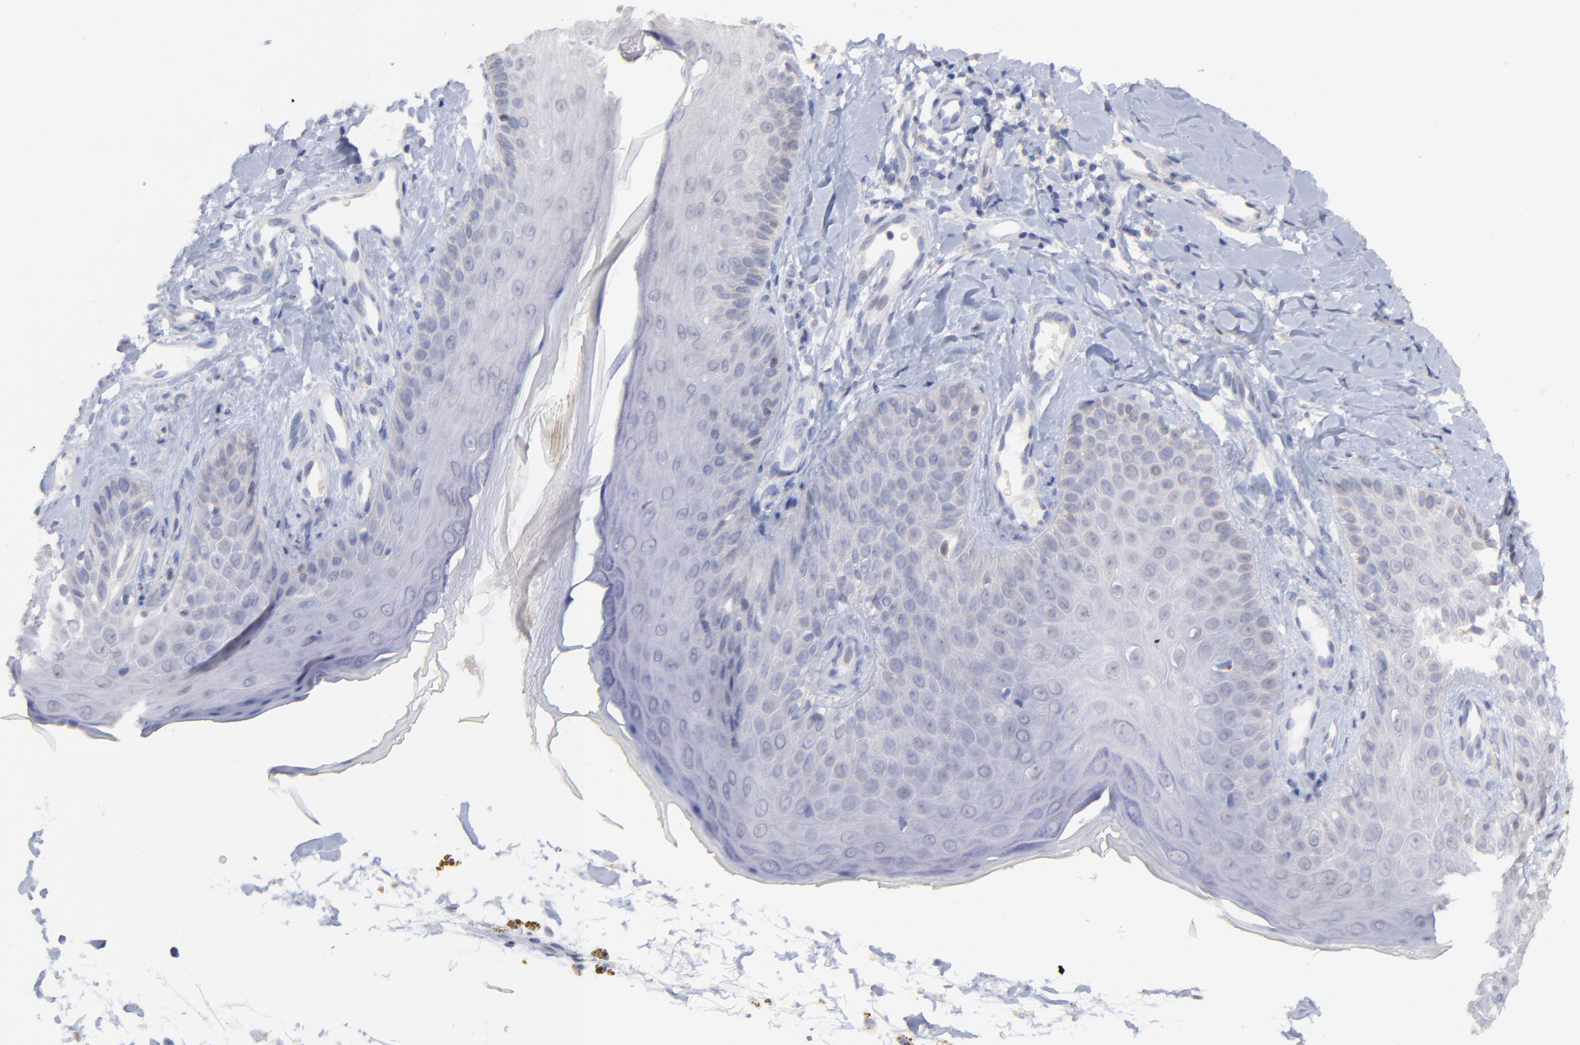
{"staining": {"intensity": "negative", "quantity": "none", "location": "none"}, "tissue": "skin cancer", "cell_type": "Tumor cells", "image_type": "cancer", "snomed": [{"axis": "morphology", "description": "Squamous cell carcinoma, NOS"}, {"axis": "topography", "description": "Skin"}], "caption": "Tumor cells show no significant staining in squamous cell carcinoma (skin). (DAB immunohistochemistry with hematoxylin counter stain).", "gene": "CFAP57", "patient": {"sex": "female", "age": 40}}